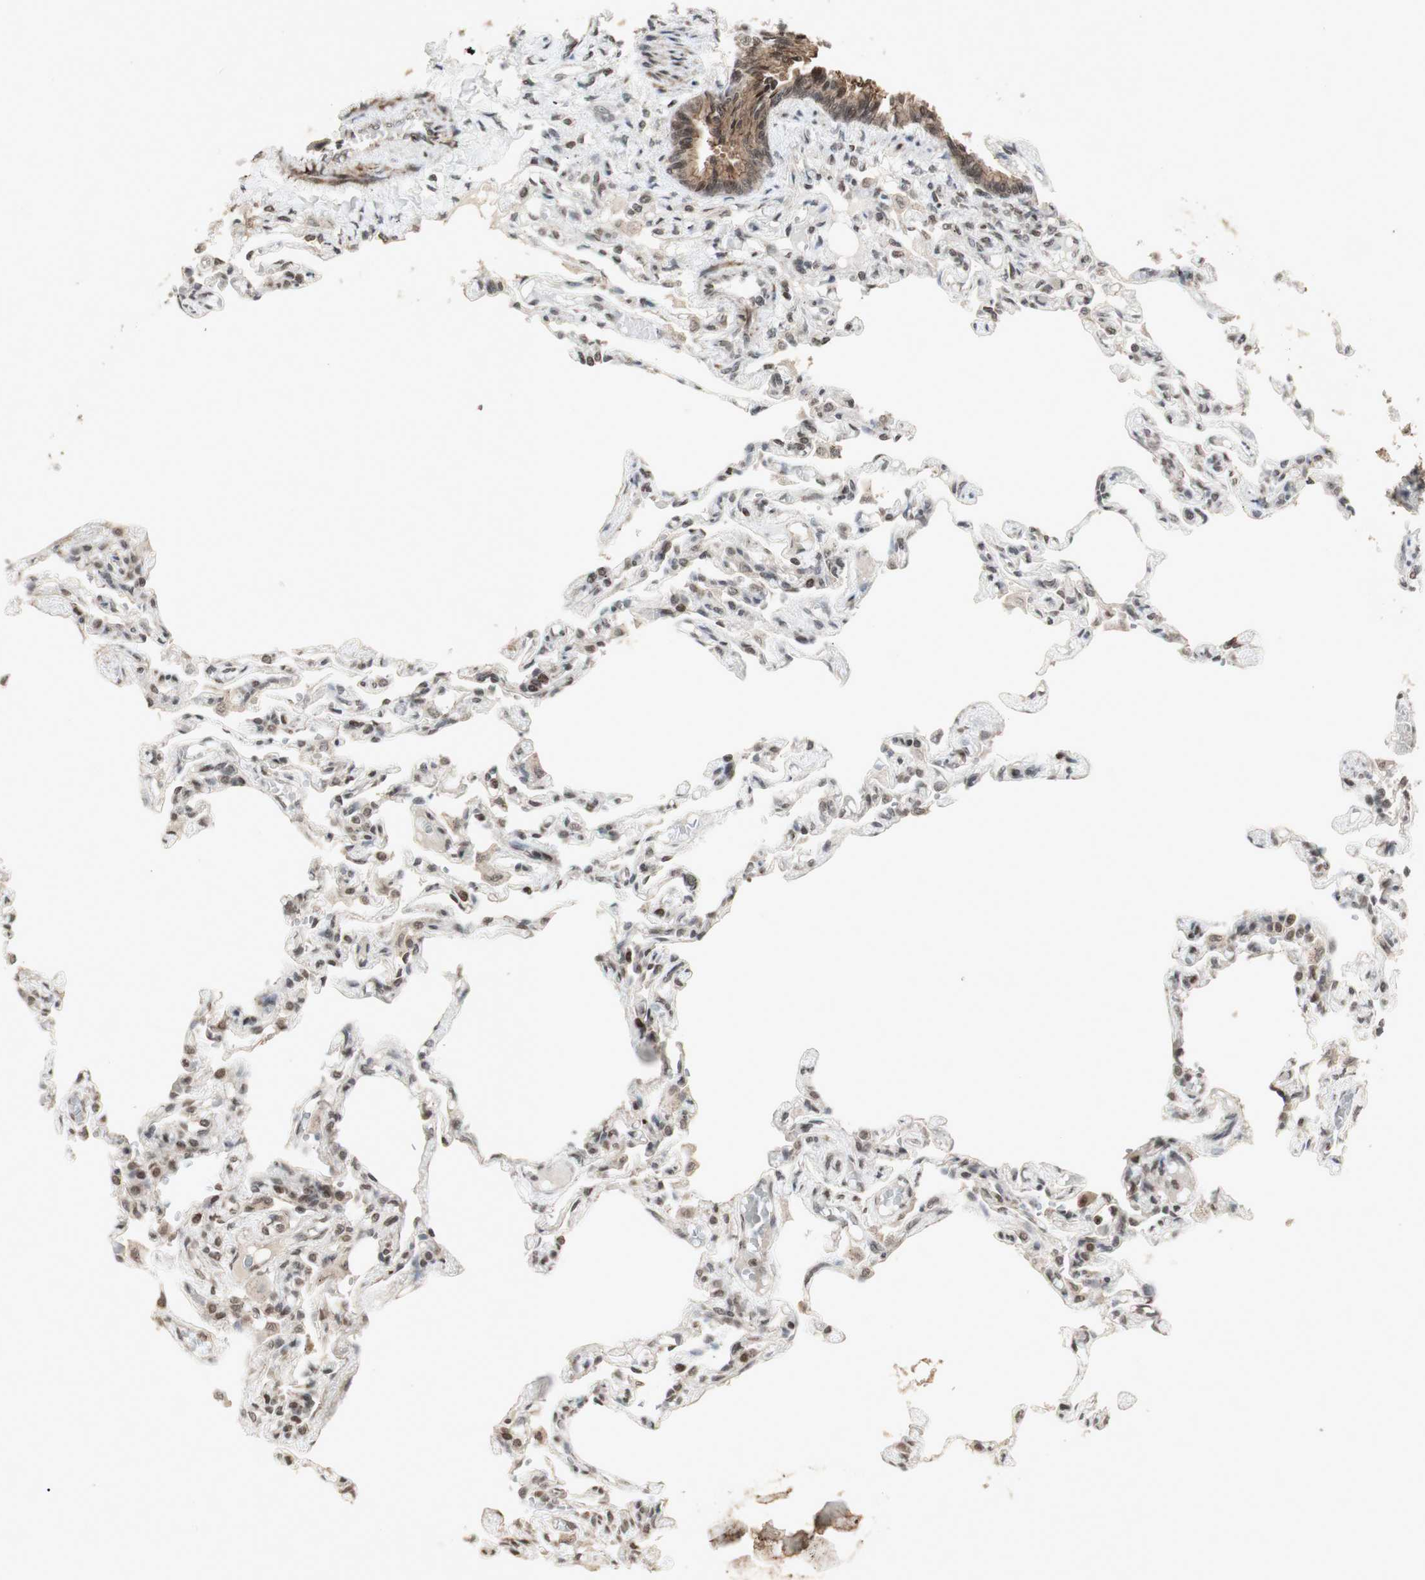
{"staining": {"intensity": "moderate", "quantity": "25%-75%", "location": "nuclear"}, "tissue": "lung", "cell_type": "Alveolar cells", "image_type": "normal", "snomed": [{"axis": "morphology", "description": "Normal tissue, NOS"}, {"axis": "topography", "description": "Lung"}], "caption": "Protein staining by IHC reveals moderate nuclear staining in about 25%-75% of alveolar cells in unremarkable lung.", "gene": "PLXNA1", "patient": {"sex": "male", "age": 21}}